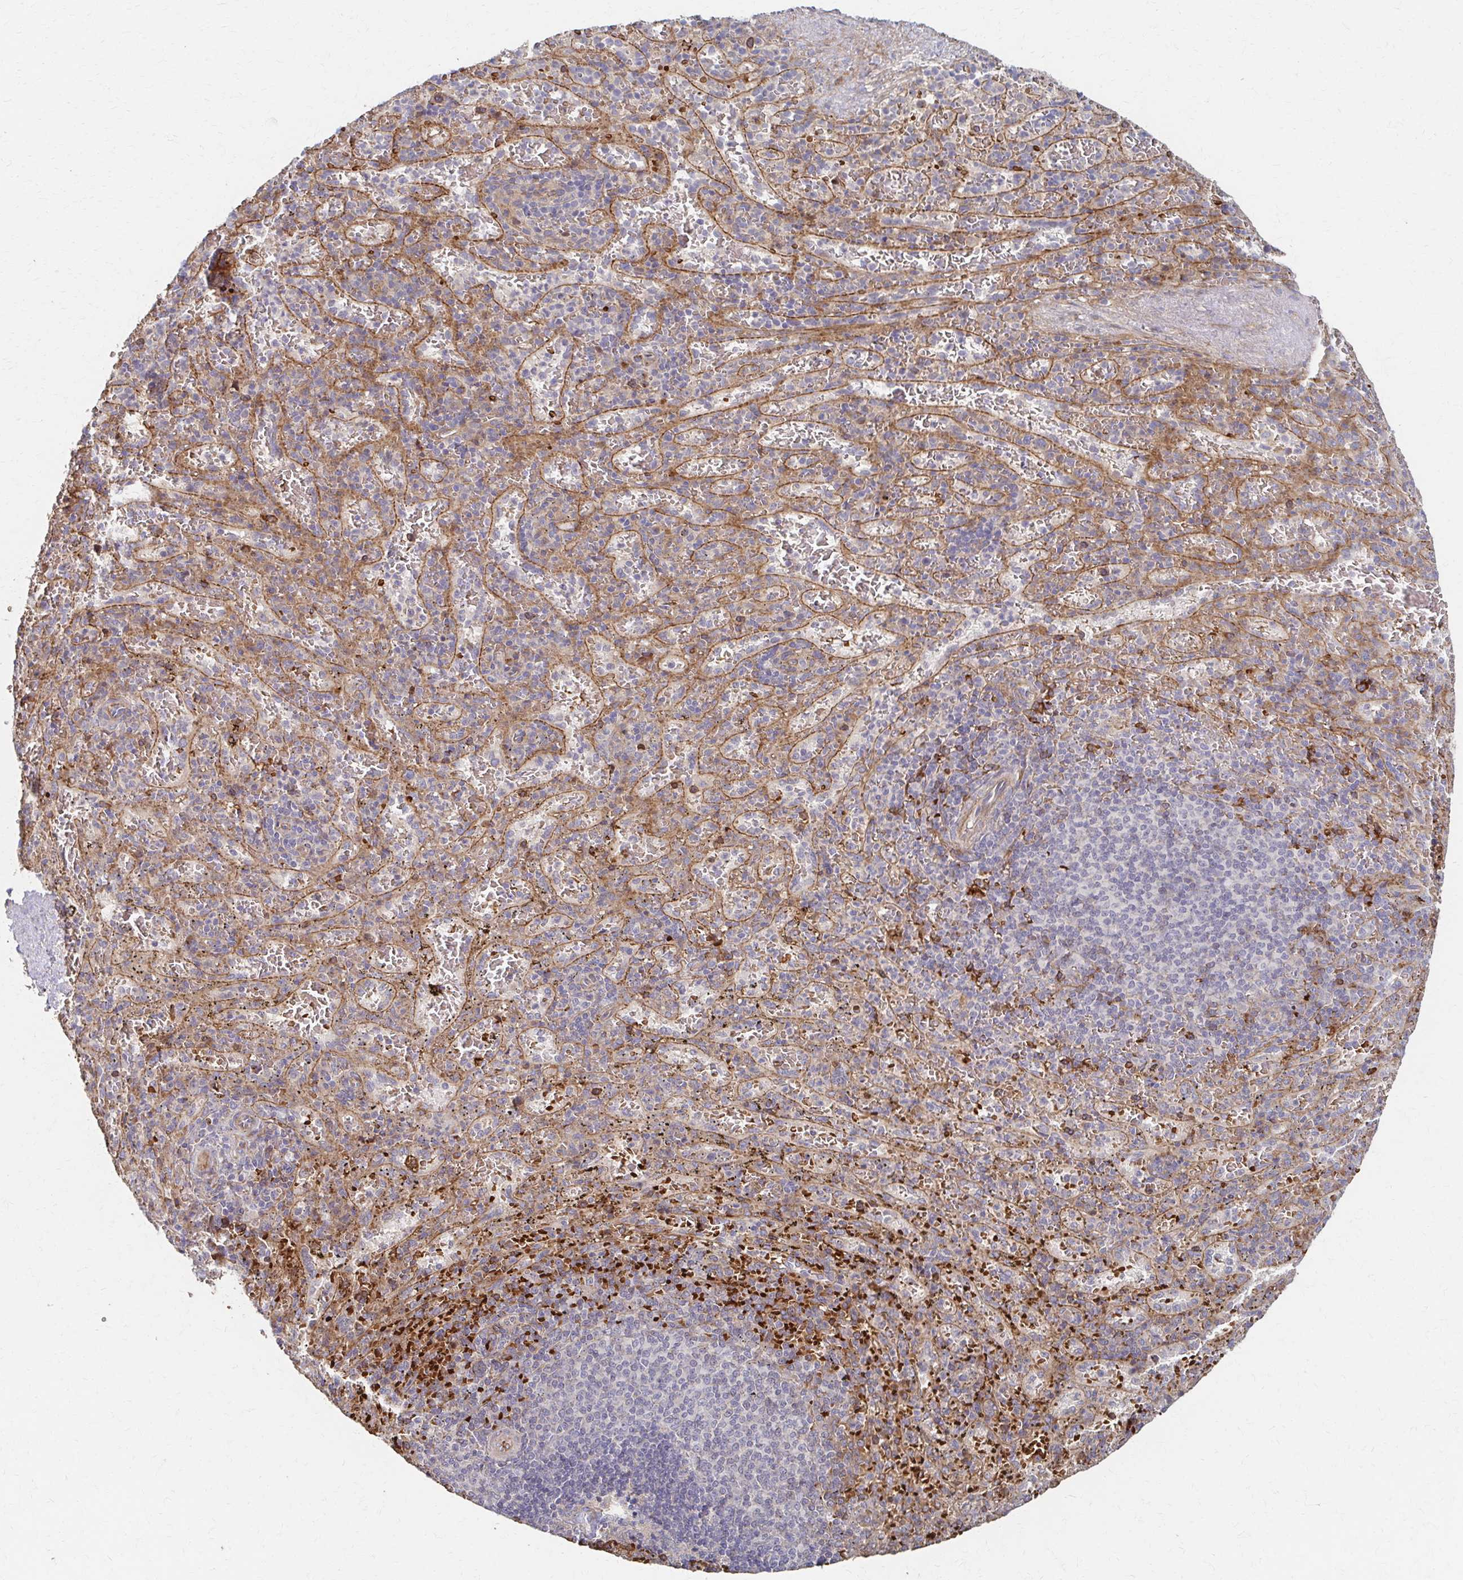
{"staining": {"intensity": "moderate", "quantity": "<25%", "location": "cytoplasmic/membranous,nuclear"}, "tissue": "spleen", "cell_type": "Cells in red pulp", "image_type": "normal", "snomed": [{"axis": "morphology", "description": "Normal tissue, NOS"}, {"axis": "topography", "description": "Spleen"}], "caption": "Unremarkable spleen displays moderate cytoplasmic/membranous,nuclear expression in about <25% of cells in red pulp.", "gene": "SKA2", "patient": {"sex": "male", "age": 57}}